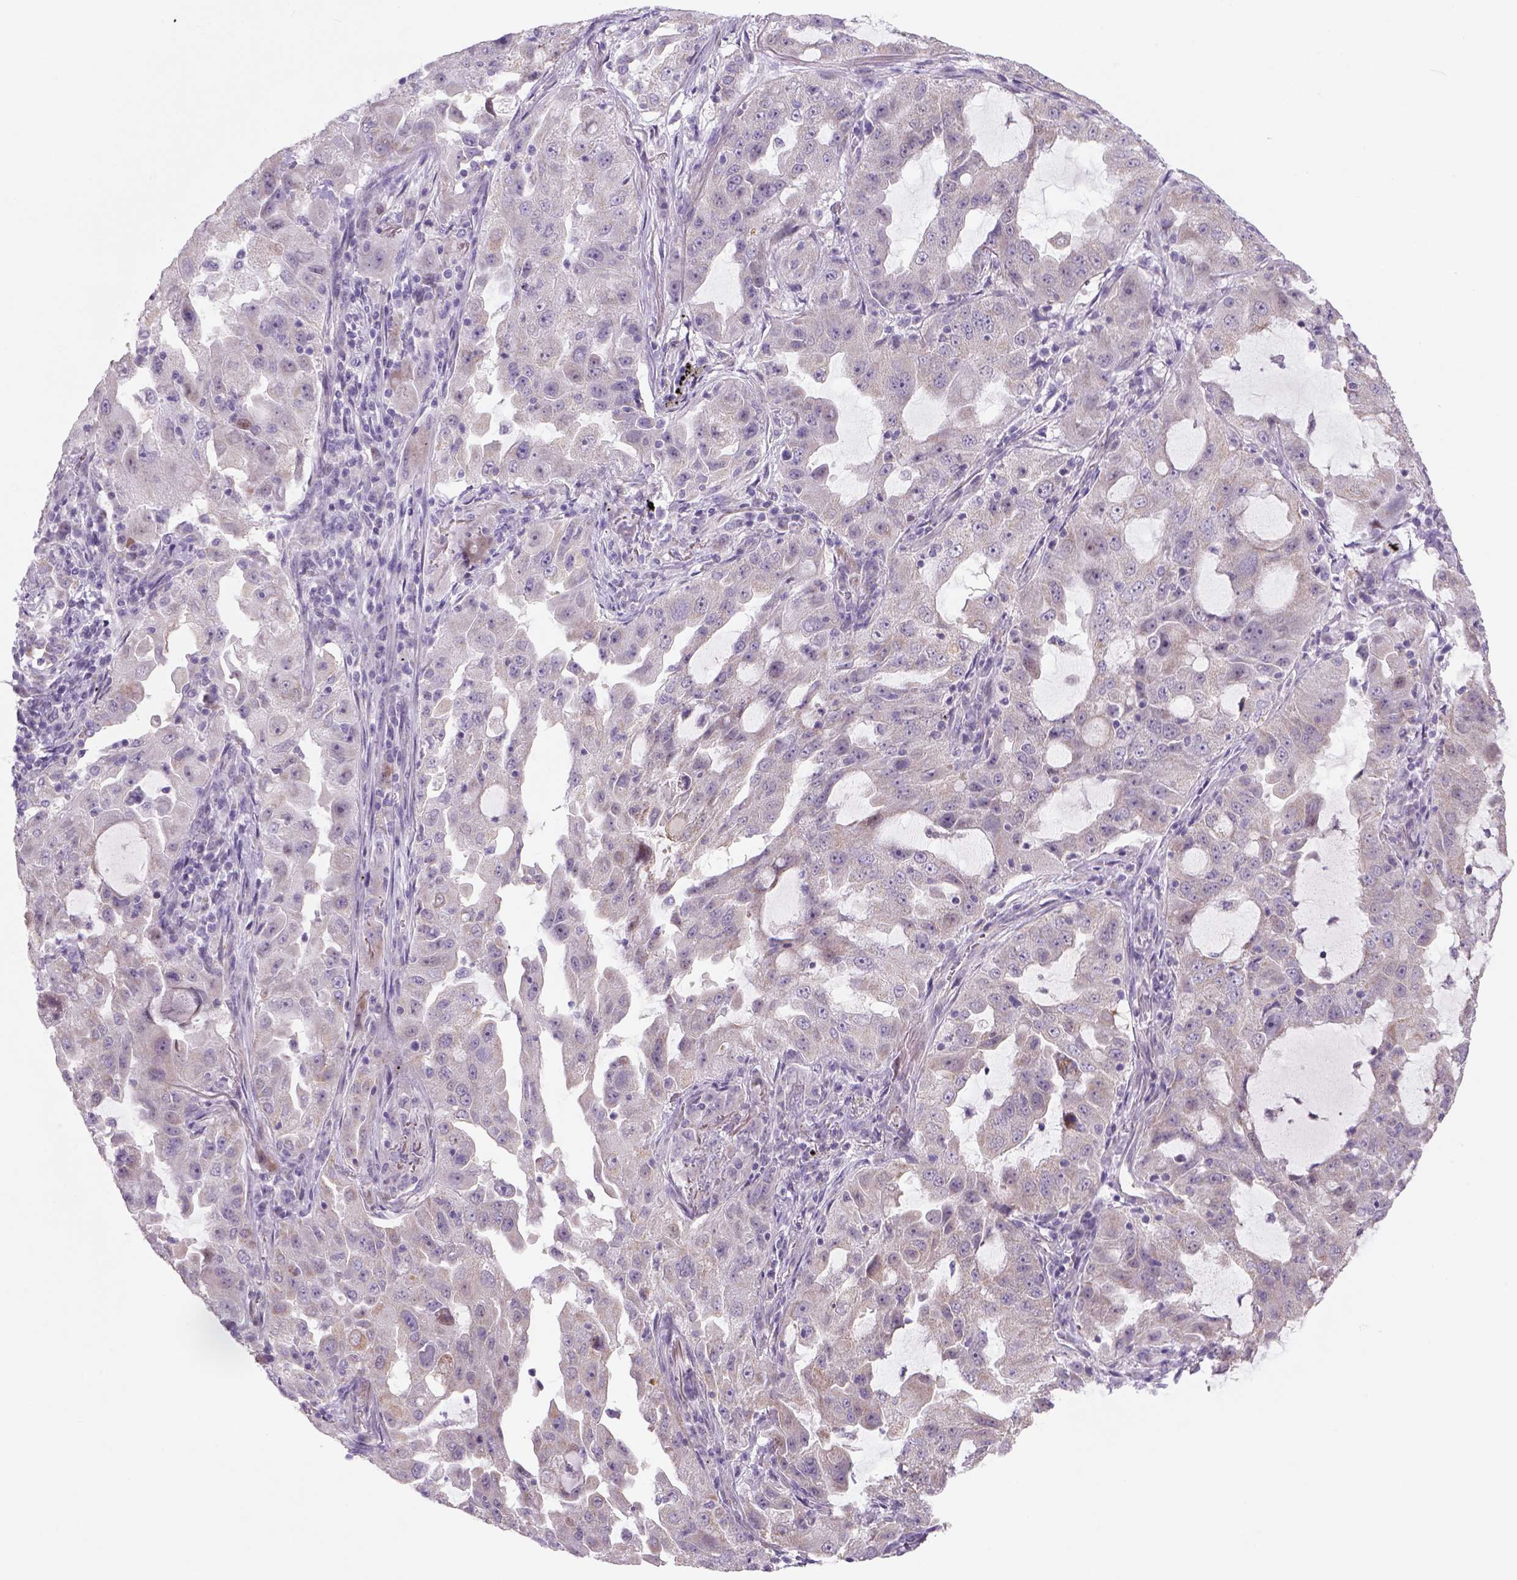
{"staining": {"intensity": "negative", "quantity": "none", "location": "none"}, "tissue": "lung cancer", "cell_type": "Tumor cells", "image_type": "cancer", "snomed": [{"axis": "morphology", "description": "Adenocarcinoma, NOS"}, {"axis": "topography", "description": "Lung"}], "caption": "Immunohistochemistry (IHC) of lung cancer (adenocarcinoma) shows no staining in tumor cells.", "gene": "ADGRV1", "patient": {"sex": "female", "age": 61}}